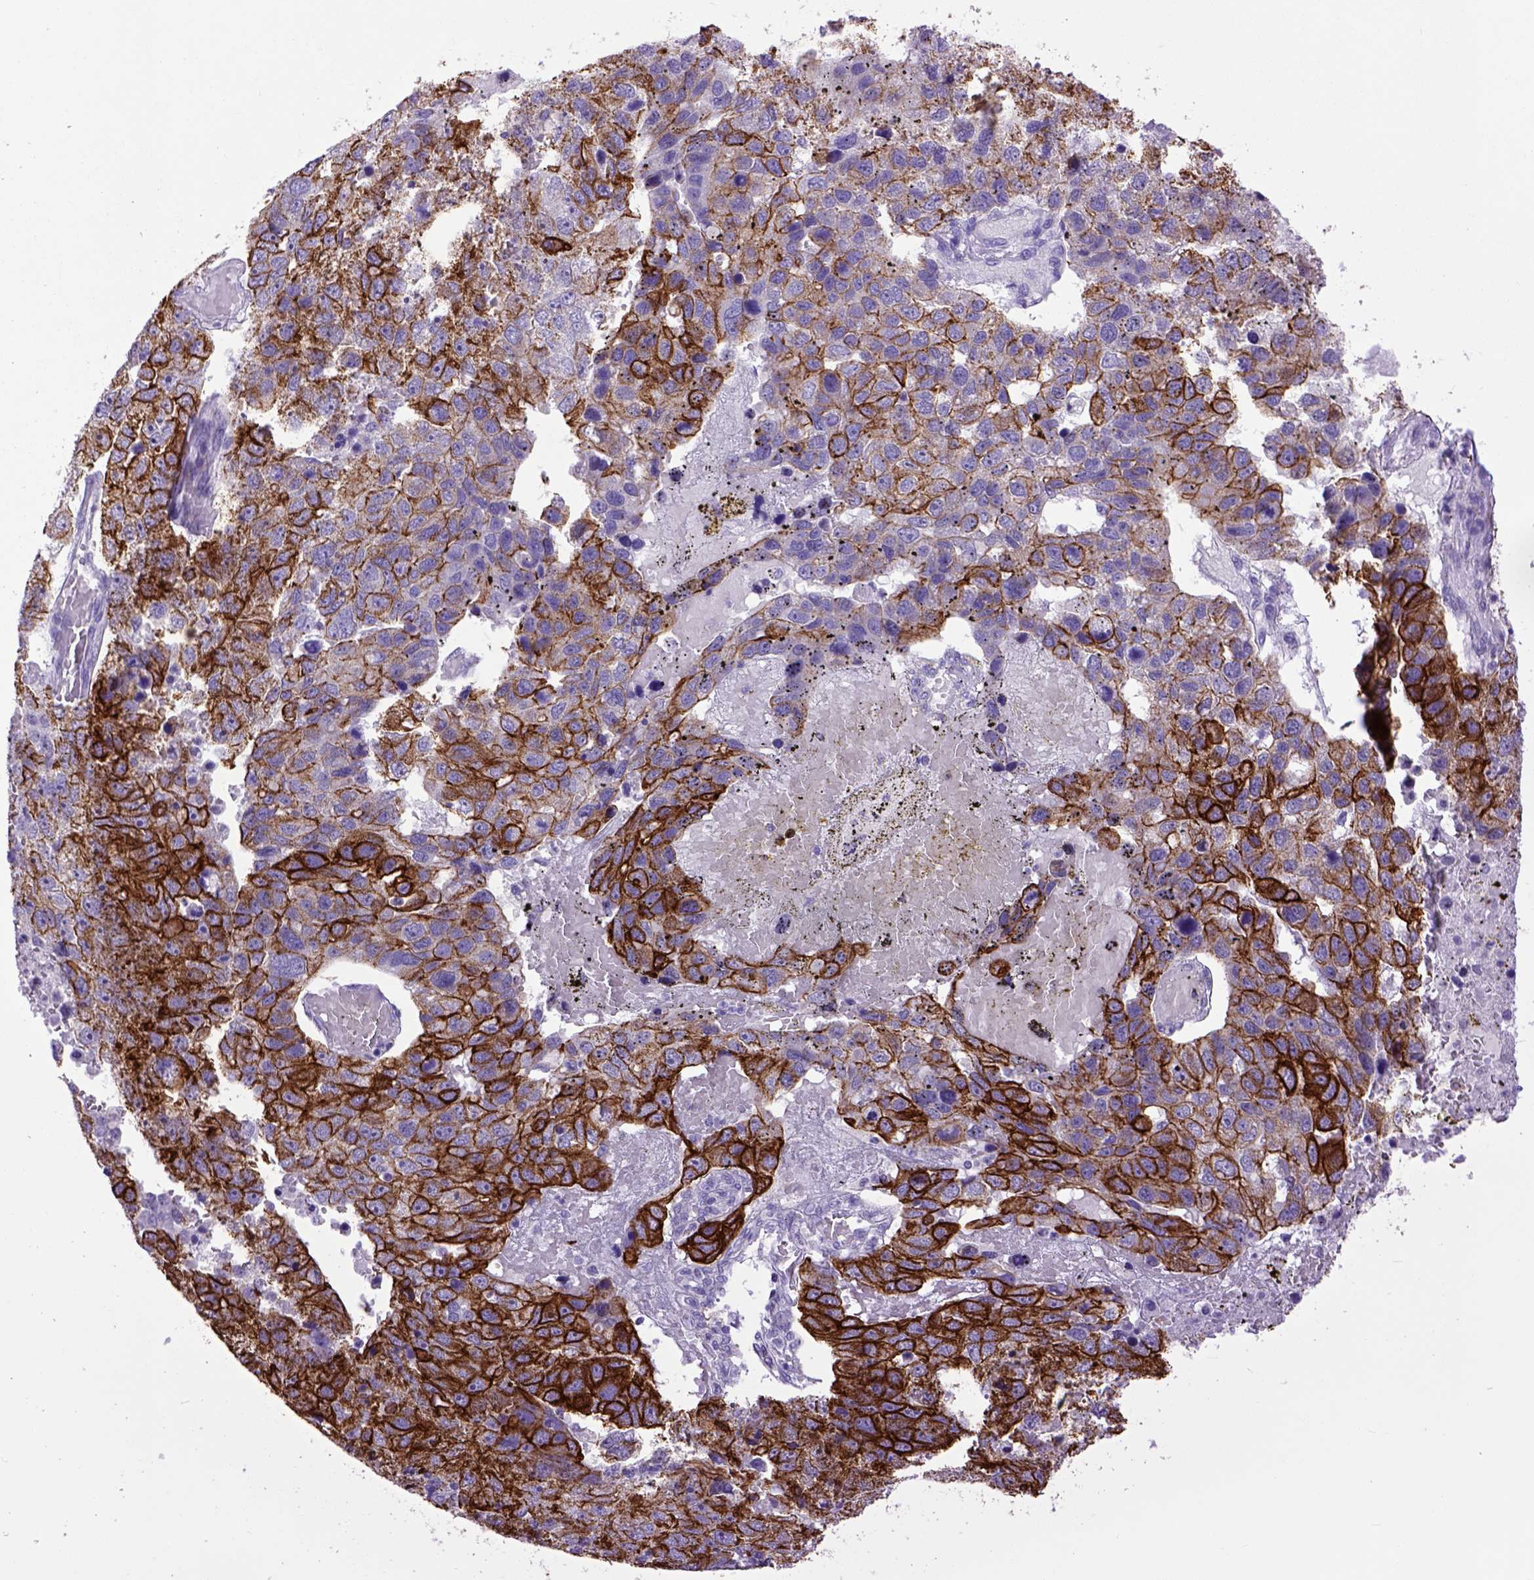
{"staining": {"intensity": "strong", "quantity": ">75%", "location": "cytoplasmic/membranous"}, "tissue": "pancreatic cancer", "cell_type": "Tumor cells", "image_type": "cancer", "snomed": [{"axis": "morphology", "description": "Adenocarcinoma, NOS"}, {"axis": "topography", "description": "Pancreas"}], "caption": "Immunohistochemistry (DAB) staining of pancreatic cancer (adenocarcinoma) reveals strong cytoplasmic/membranous protein expression in about >75% of tumor cells.", "gene": "RAB25", "patient": {"sex": "female", "age": 61}}